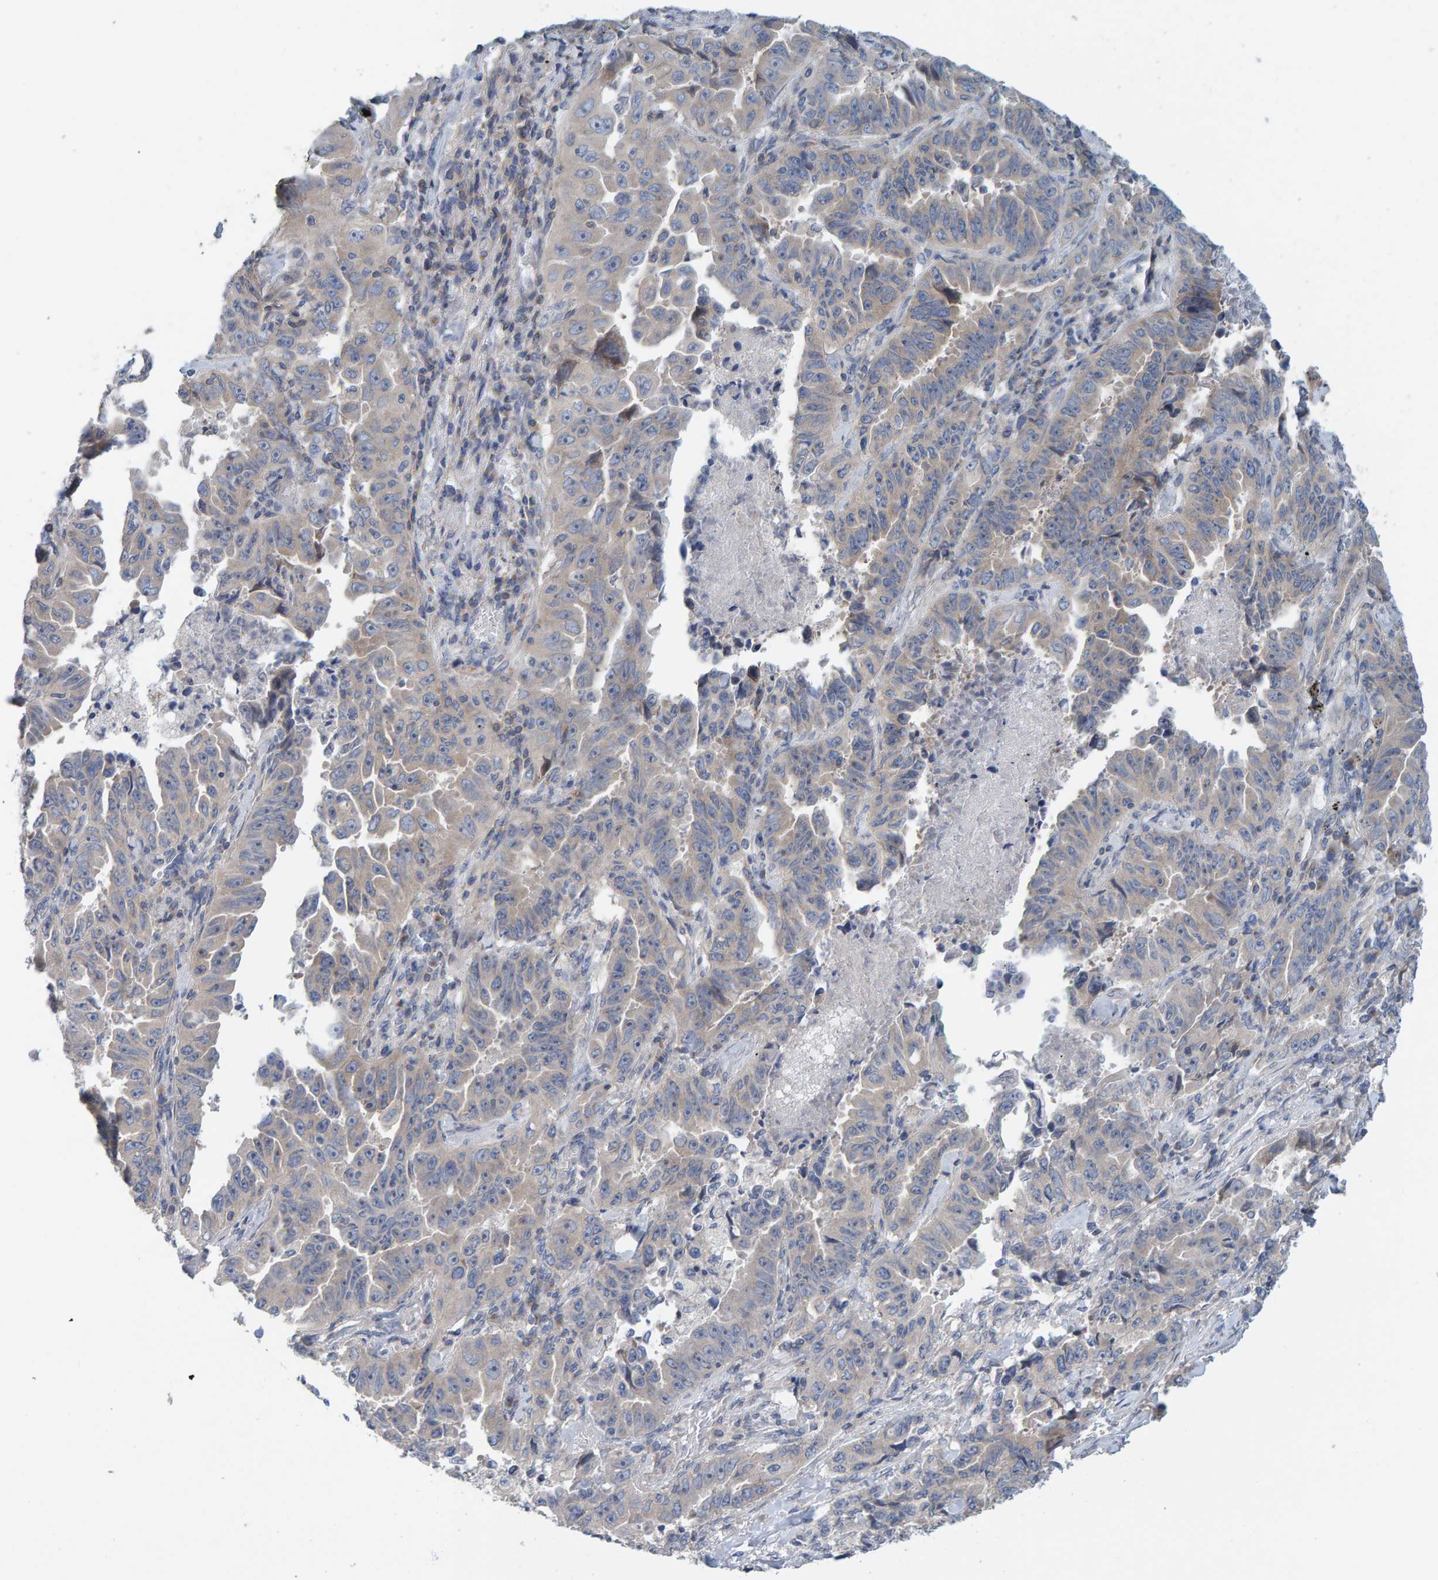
{"staining": {"intensity": "negative", "quantity": "none", "location": "none"}, "tissue": "lung cancer", "cell_type": "Tumor cells", "image_type": "cancer", "snomed": [{"axis": "morphology", "description": "Adenocarcinoma, NOS"}, {"axis": "topography", "description": "Lung"}], "caption": "There is no significant staining in tumor cells of lung cancer (adenocarcinoma). Nuclei are stained in blue.", "gene": "CCM2", "patient": {"sex": "female", "age": 51}}